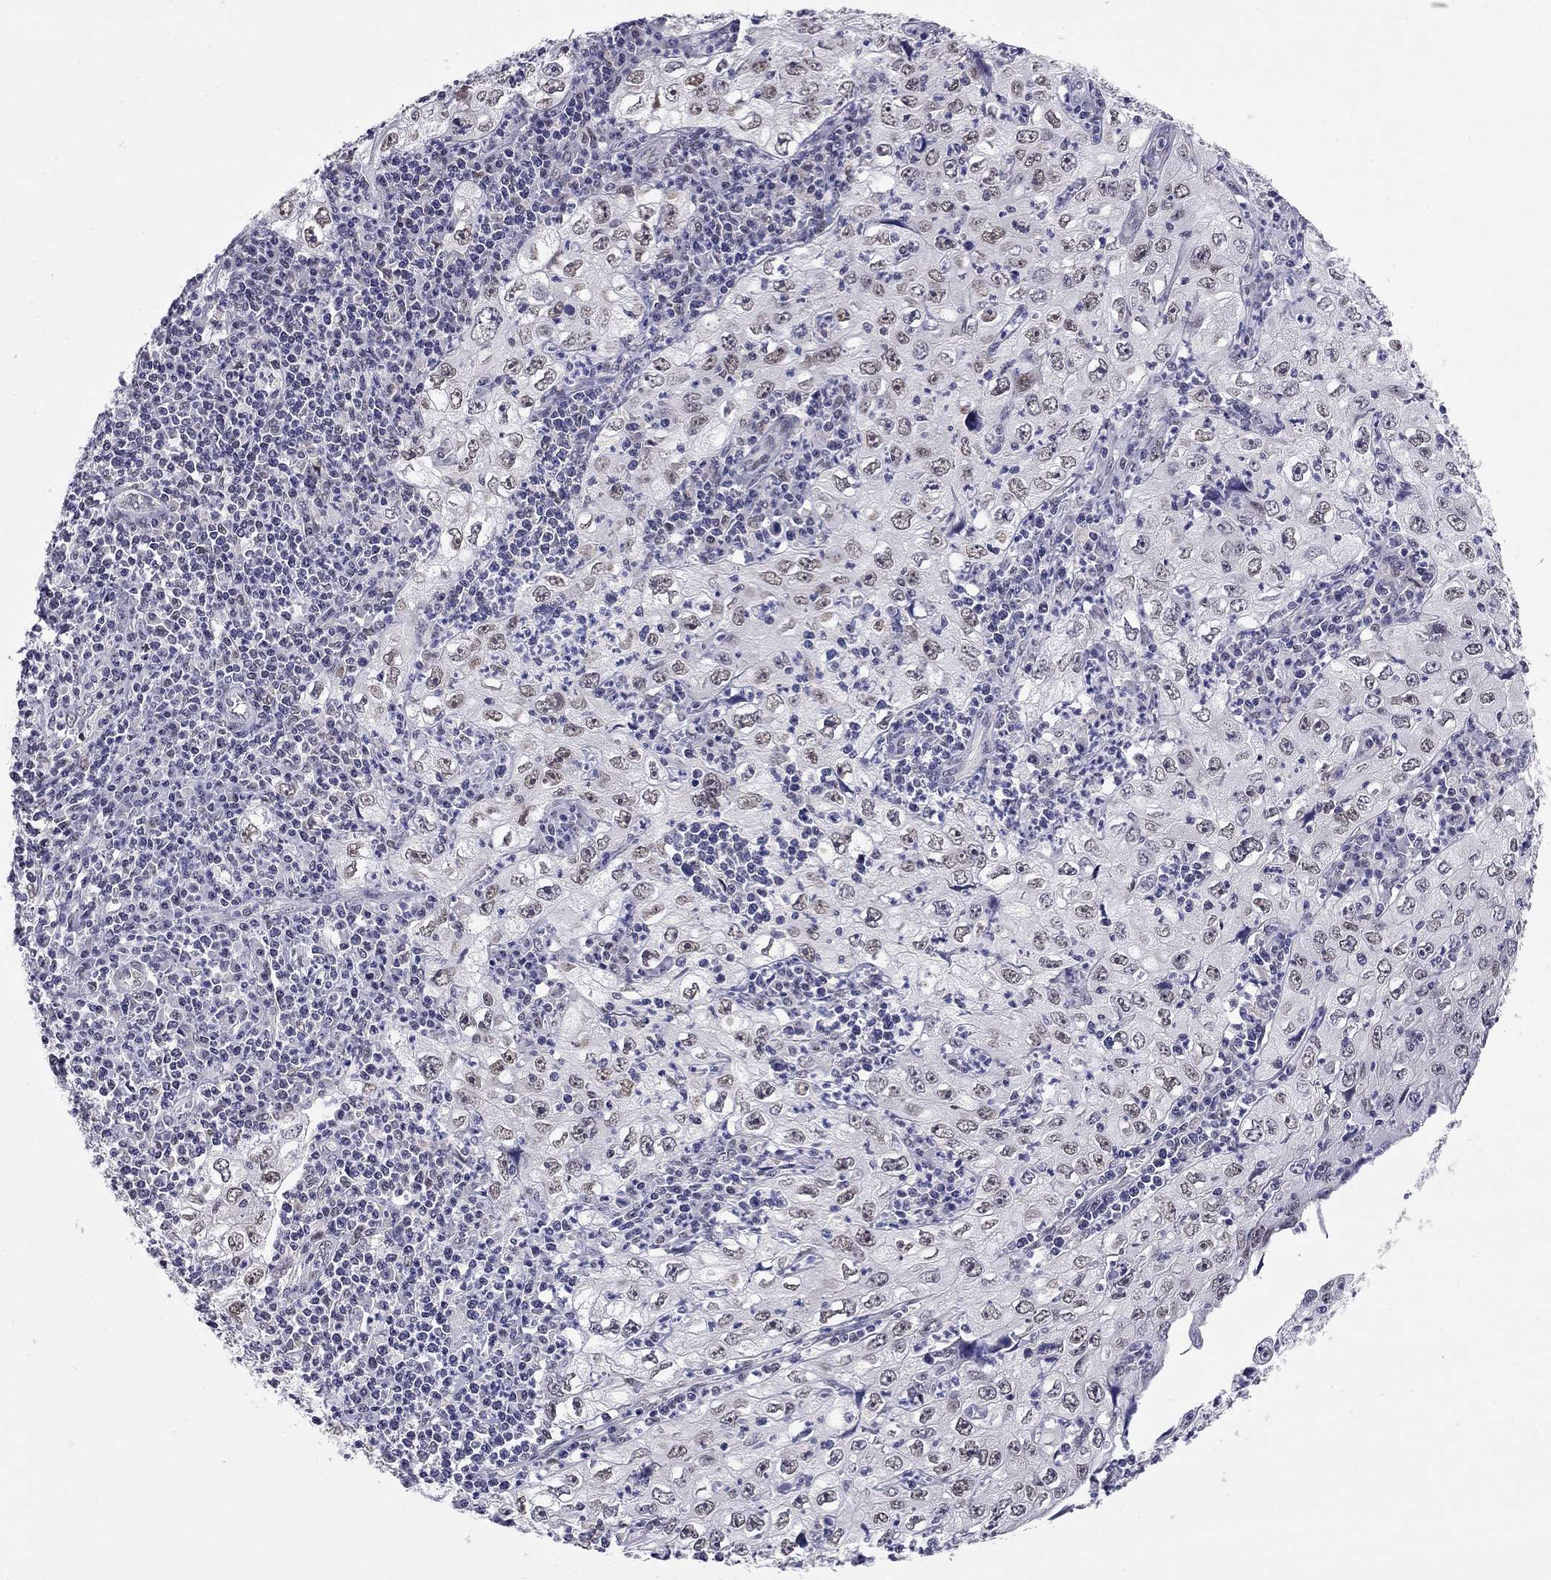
{"staining": {"intensity": "weak", "quantity": "25%-75%", "location": "nuclear"}, "tissue": "cervical cancer", "cell_type": "Tumor cells", "image_type": "cancer", "snomed": [{"axis": "morphology", "description": "Squamous cell carcinoma, NOS"}, {"axis": "topography", "description": "Cervix"}], "caption": "A high-resolution image shows immunohistochemistry (IHC) staining of cervical squamous cell carcinoma, which demonstrates weak nuclear positivity in approximately 25%-75% of tumor cells. The staining is performed using DAB brown chromogen to label protein expression. The nuclei are counter-stained blue using hematoxylin.", "gene": "DOT1L", "patient": {"sex": "female", "age": 24}}